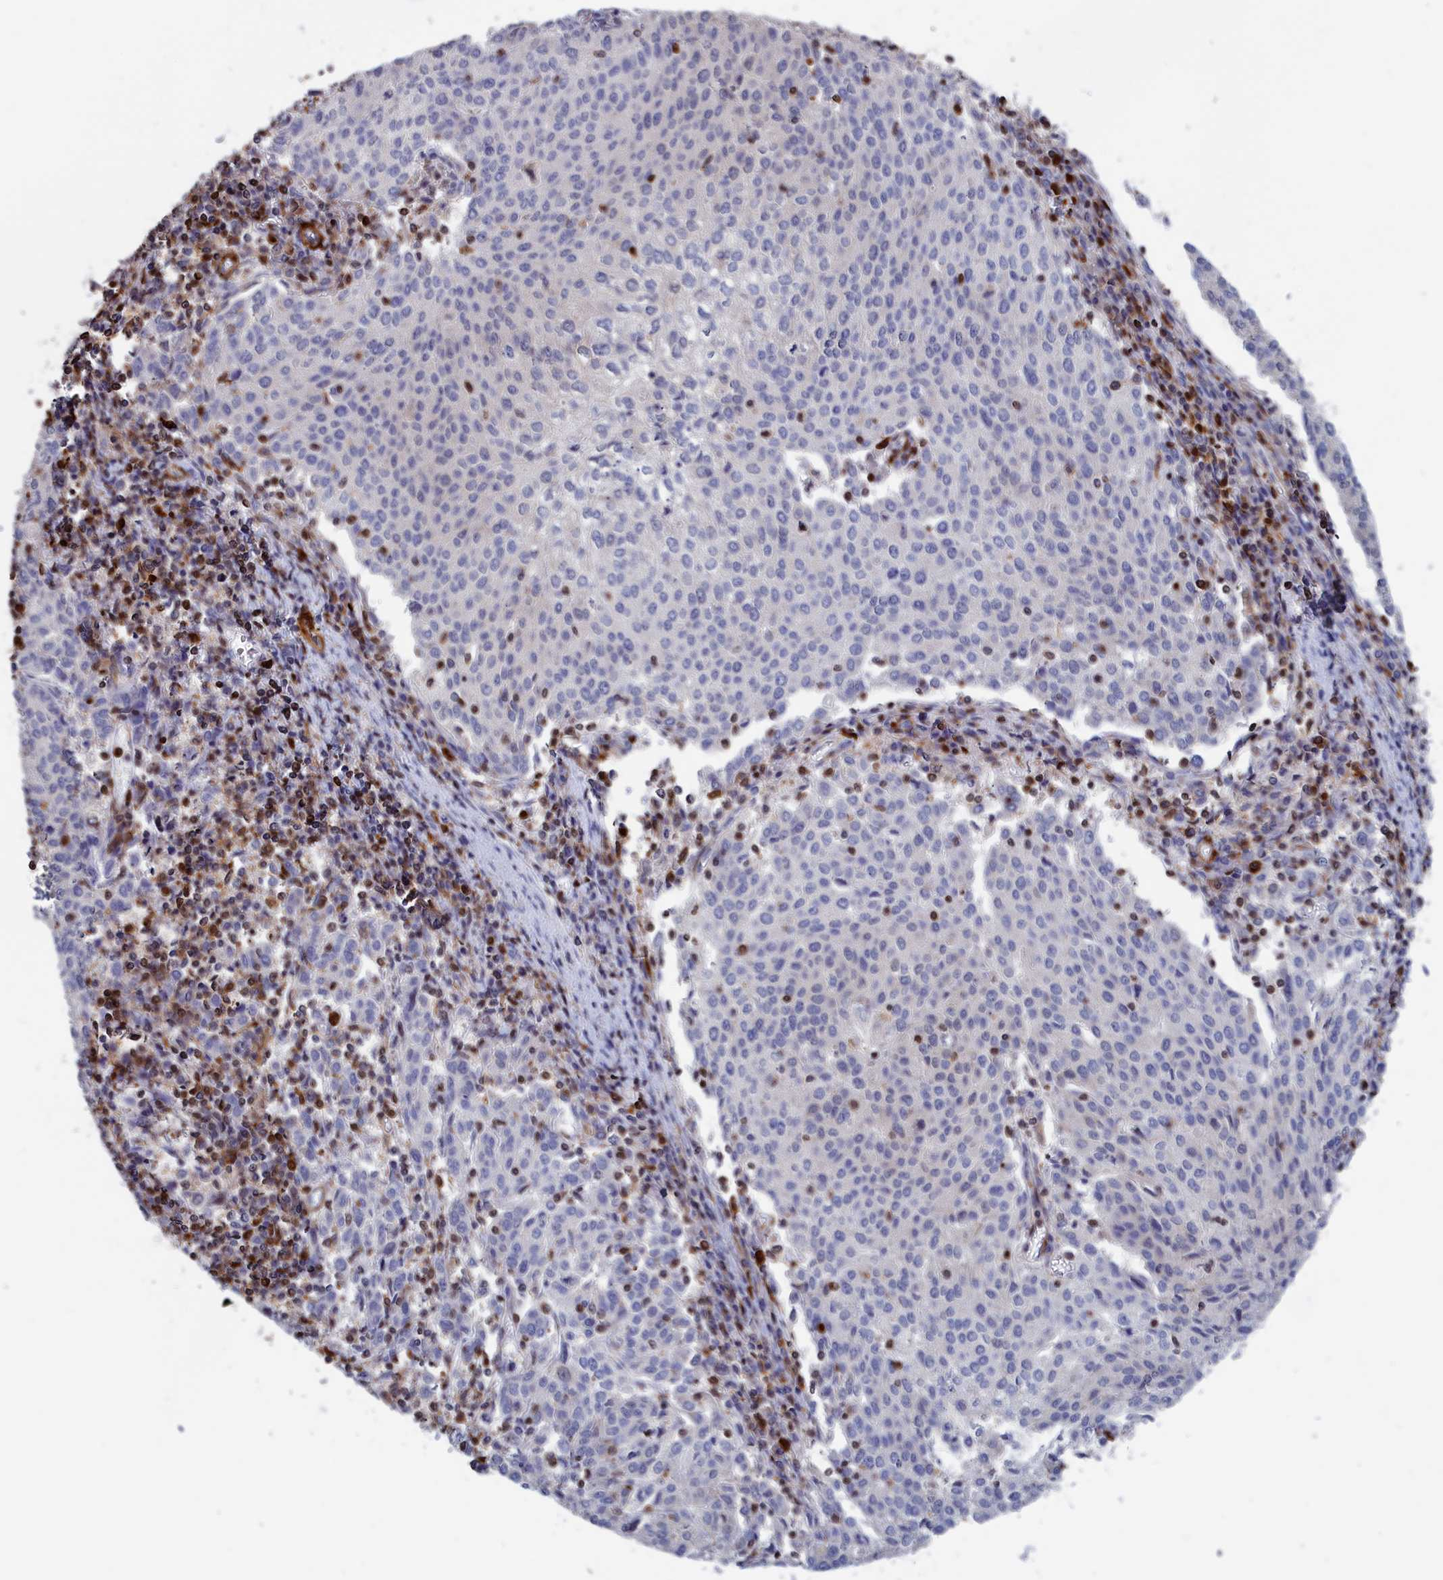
{"staining": {"intensity": "negative", "quantity": "none", "location": "none"}, "tissue": "cervical cancer", "cell_type": "Tumor cells", "image_type": "cancer", "snomed": [{"axis": "morphology", "description": "Squamous cell carcinoma, NOS"}, {"axis": "topography", "description": "Cervix"}], "caption": "Human cervical cancer stained for a protein using immunohistochemistry (IHC) reveals no staining in tumor cells.", "gene": "CRIP1", "patient": {"sex": "female", "age": 46}}